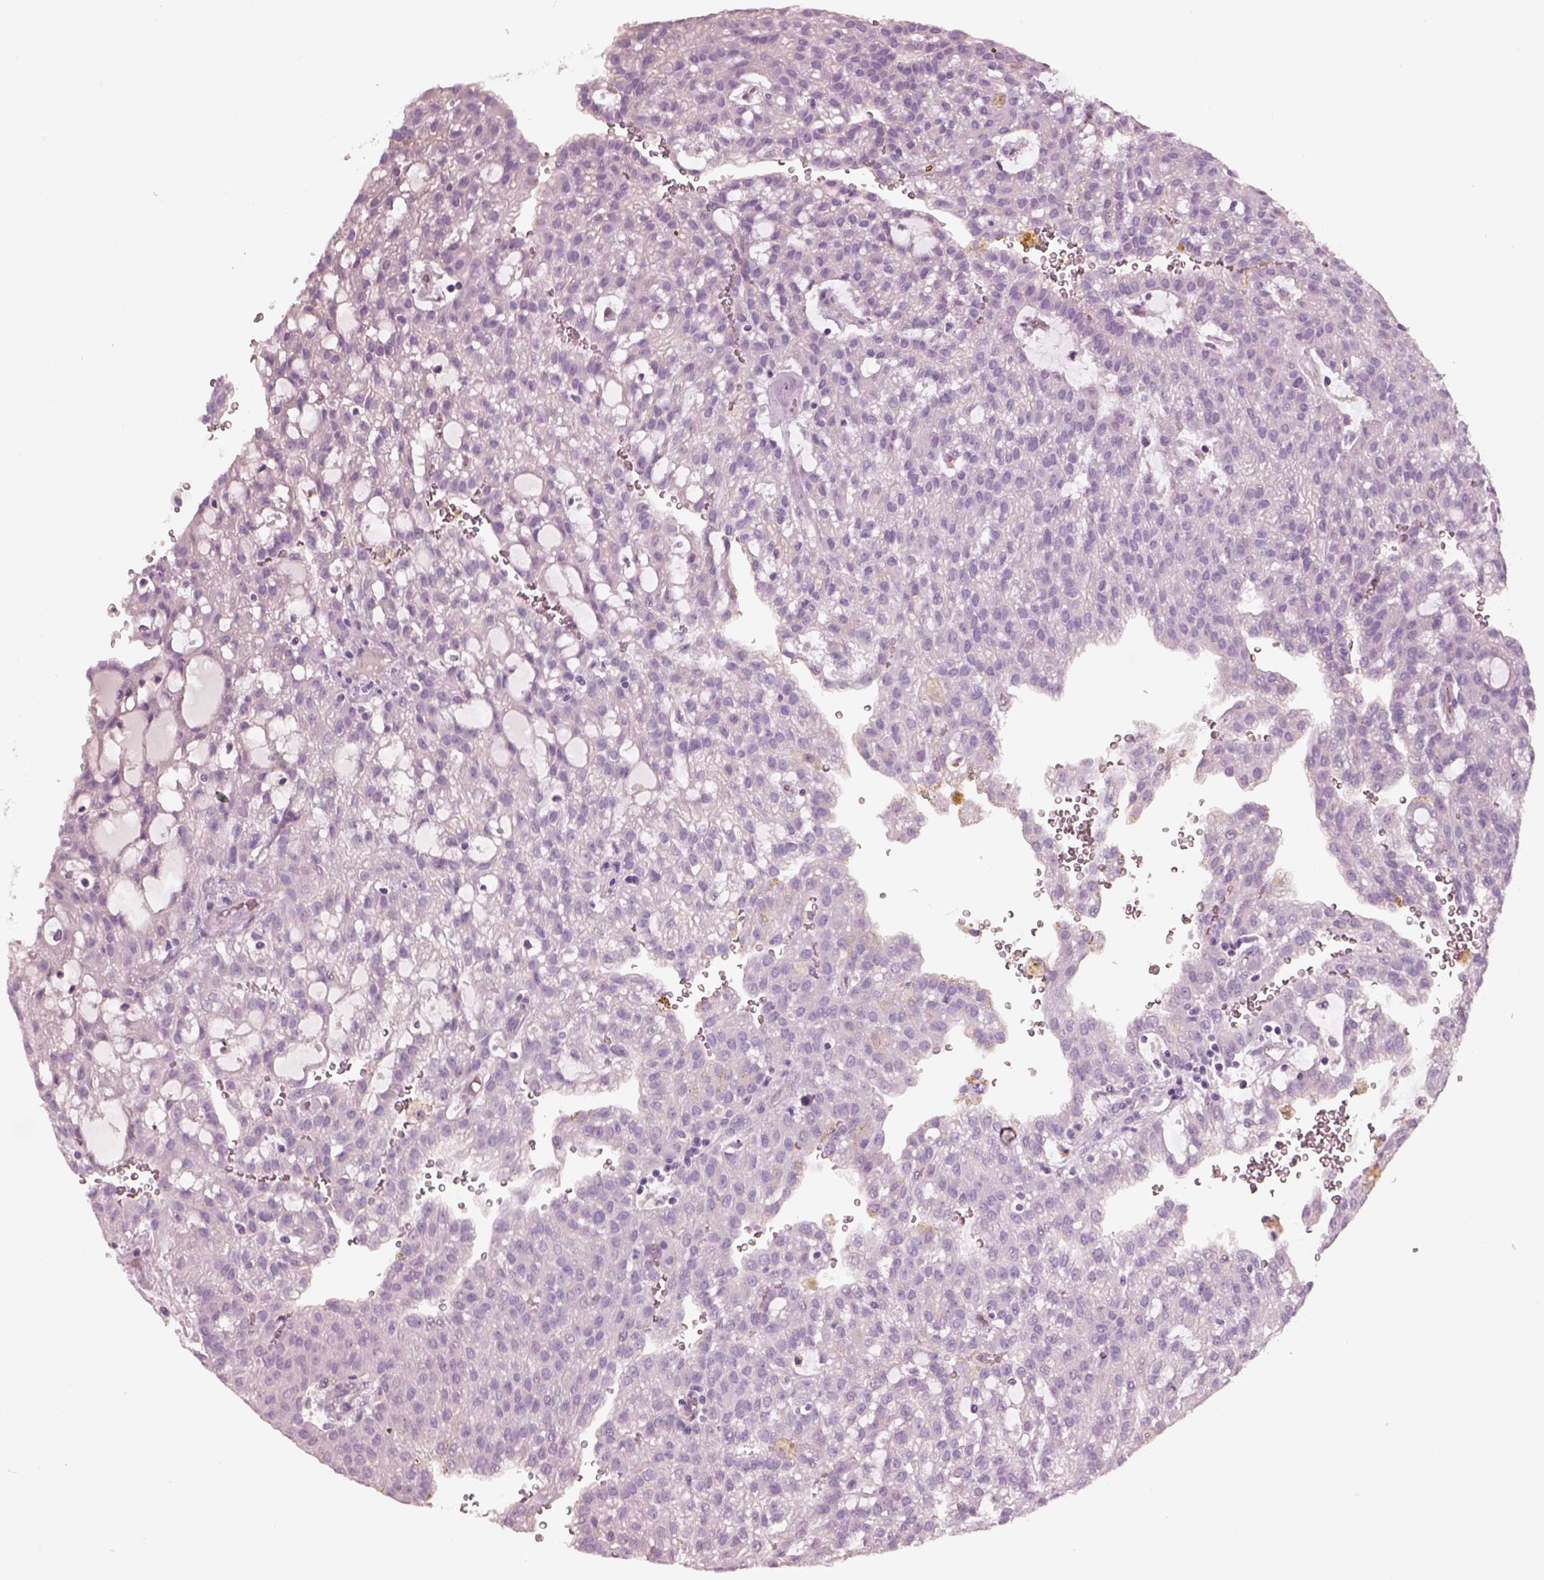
{"staining": {"intensity": "negative", "quantity": "none", "location": "none"}, "tissue": "renal cancer", "cell_type": "Tumor cells", "image_type": "cancer", "snomed": [{"axis": "morphology", "description": "Adenocarcinoma, NOS"}, {"axis": "topography", "description": "Kidney"}], "caption": "Tumor cells are negative for brown protein staining in renal cancer (adenocarcinoma).", "gene": "IGLL1", "patient": {"sex": "male", "age": 63}}